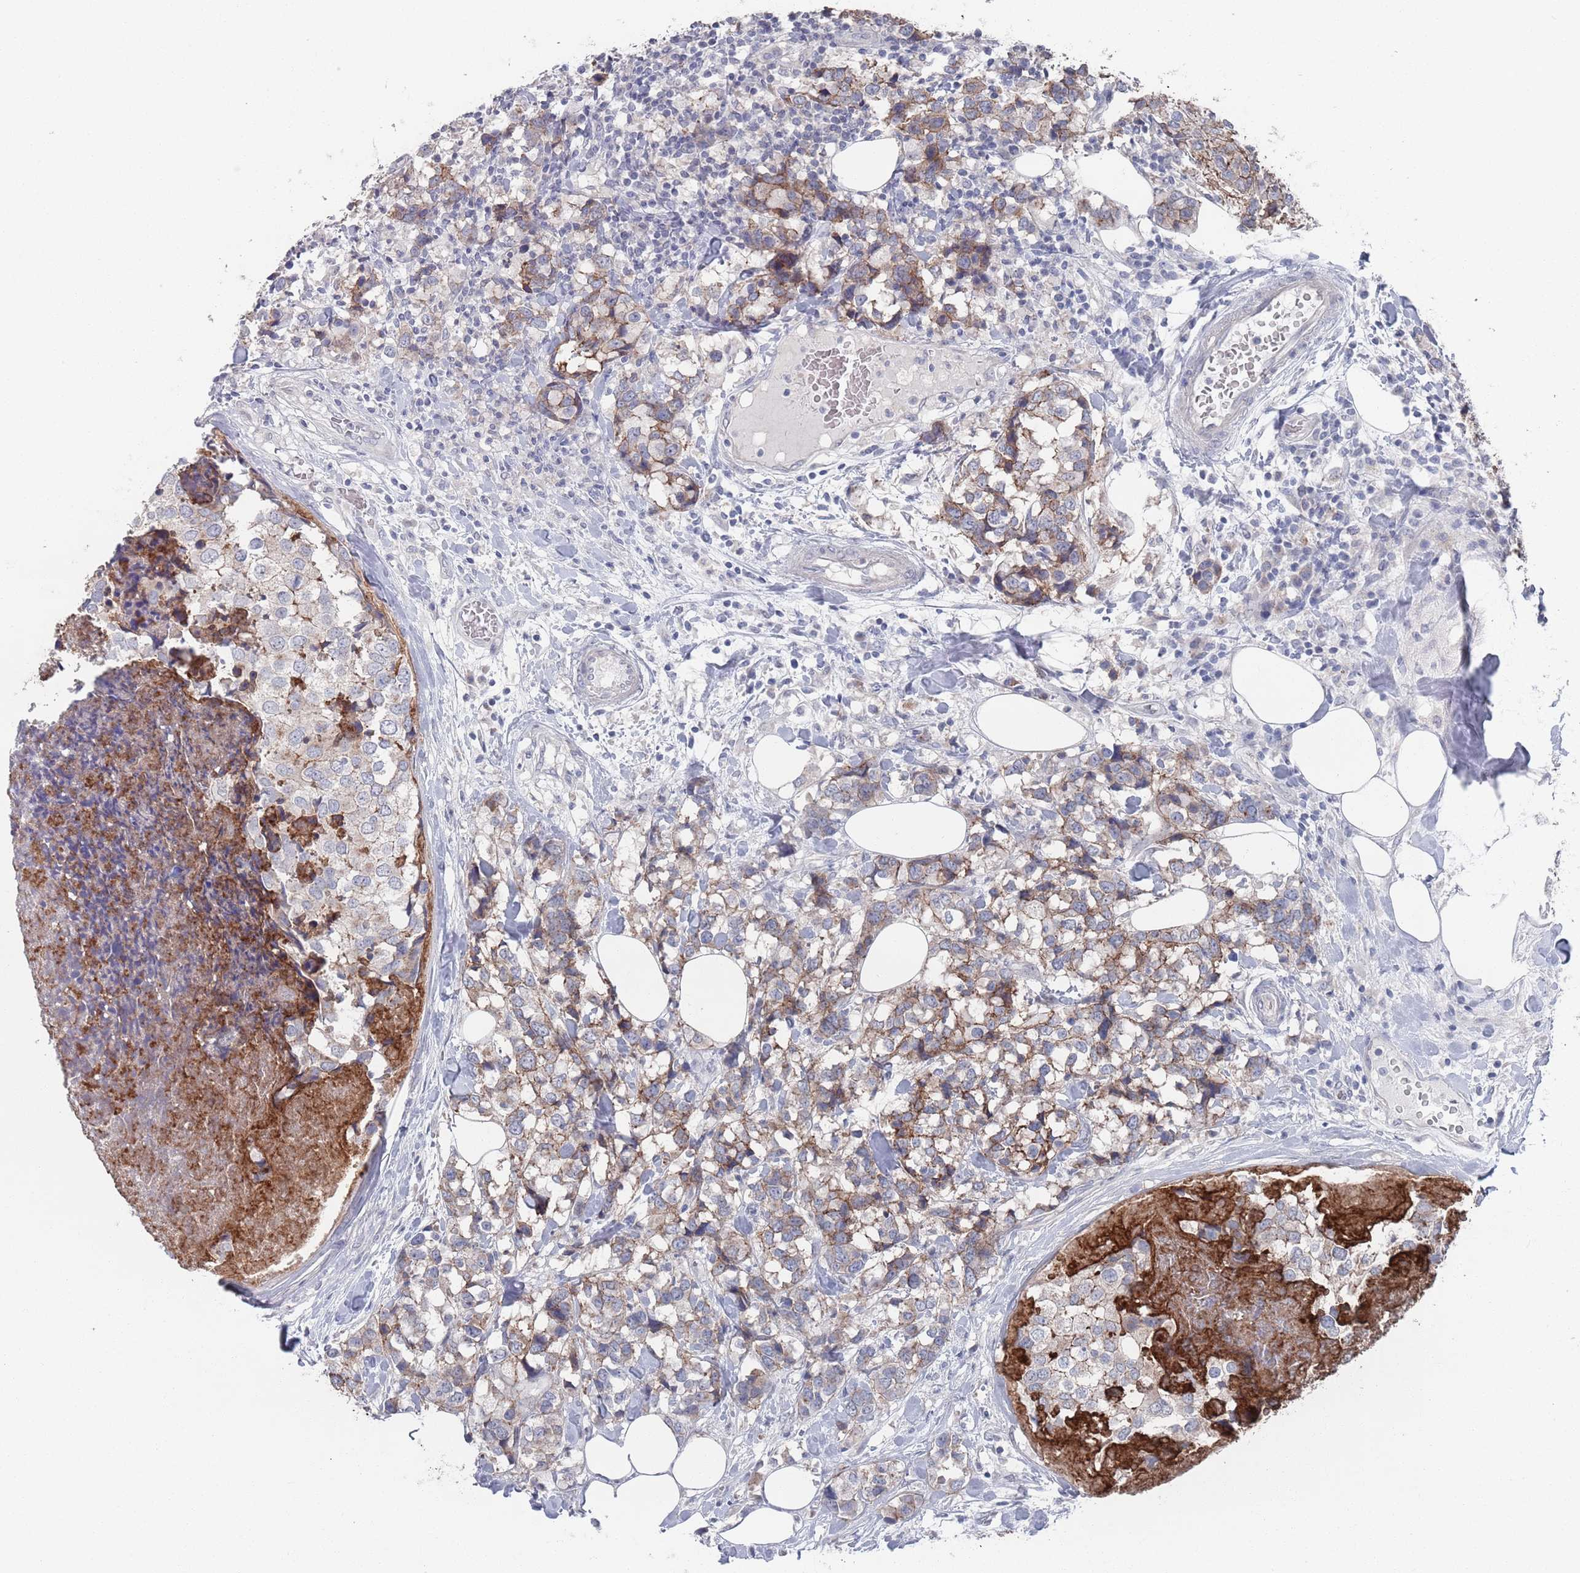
{"staining": {"intensity": "moderate", "quantity": "25%-75%", "location": "cytoplasmic/membranous"}, "tissue": "breast cancer", "cell_type": "Tumor cells", "image_type": "cancer", "snomed": [{"axis": "morphology", "description": "Lobular carcinoma"}, {"axis": "topography", "description": "Breast"}], "caption": "Breast cancer tissue demonstrates moderate cytoplasmic/membranous expression in approximately 25%-75% of tumor cells, visualized by immunohistochemistry.", "gene": "PROM2", "patient": {"sex": "female", "age": 59}}